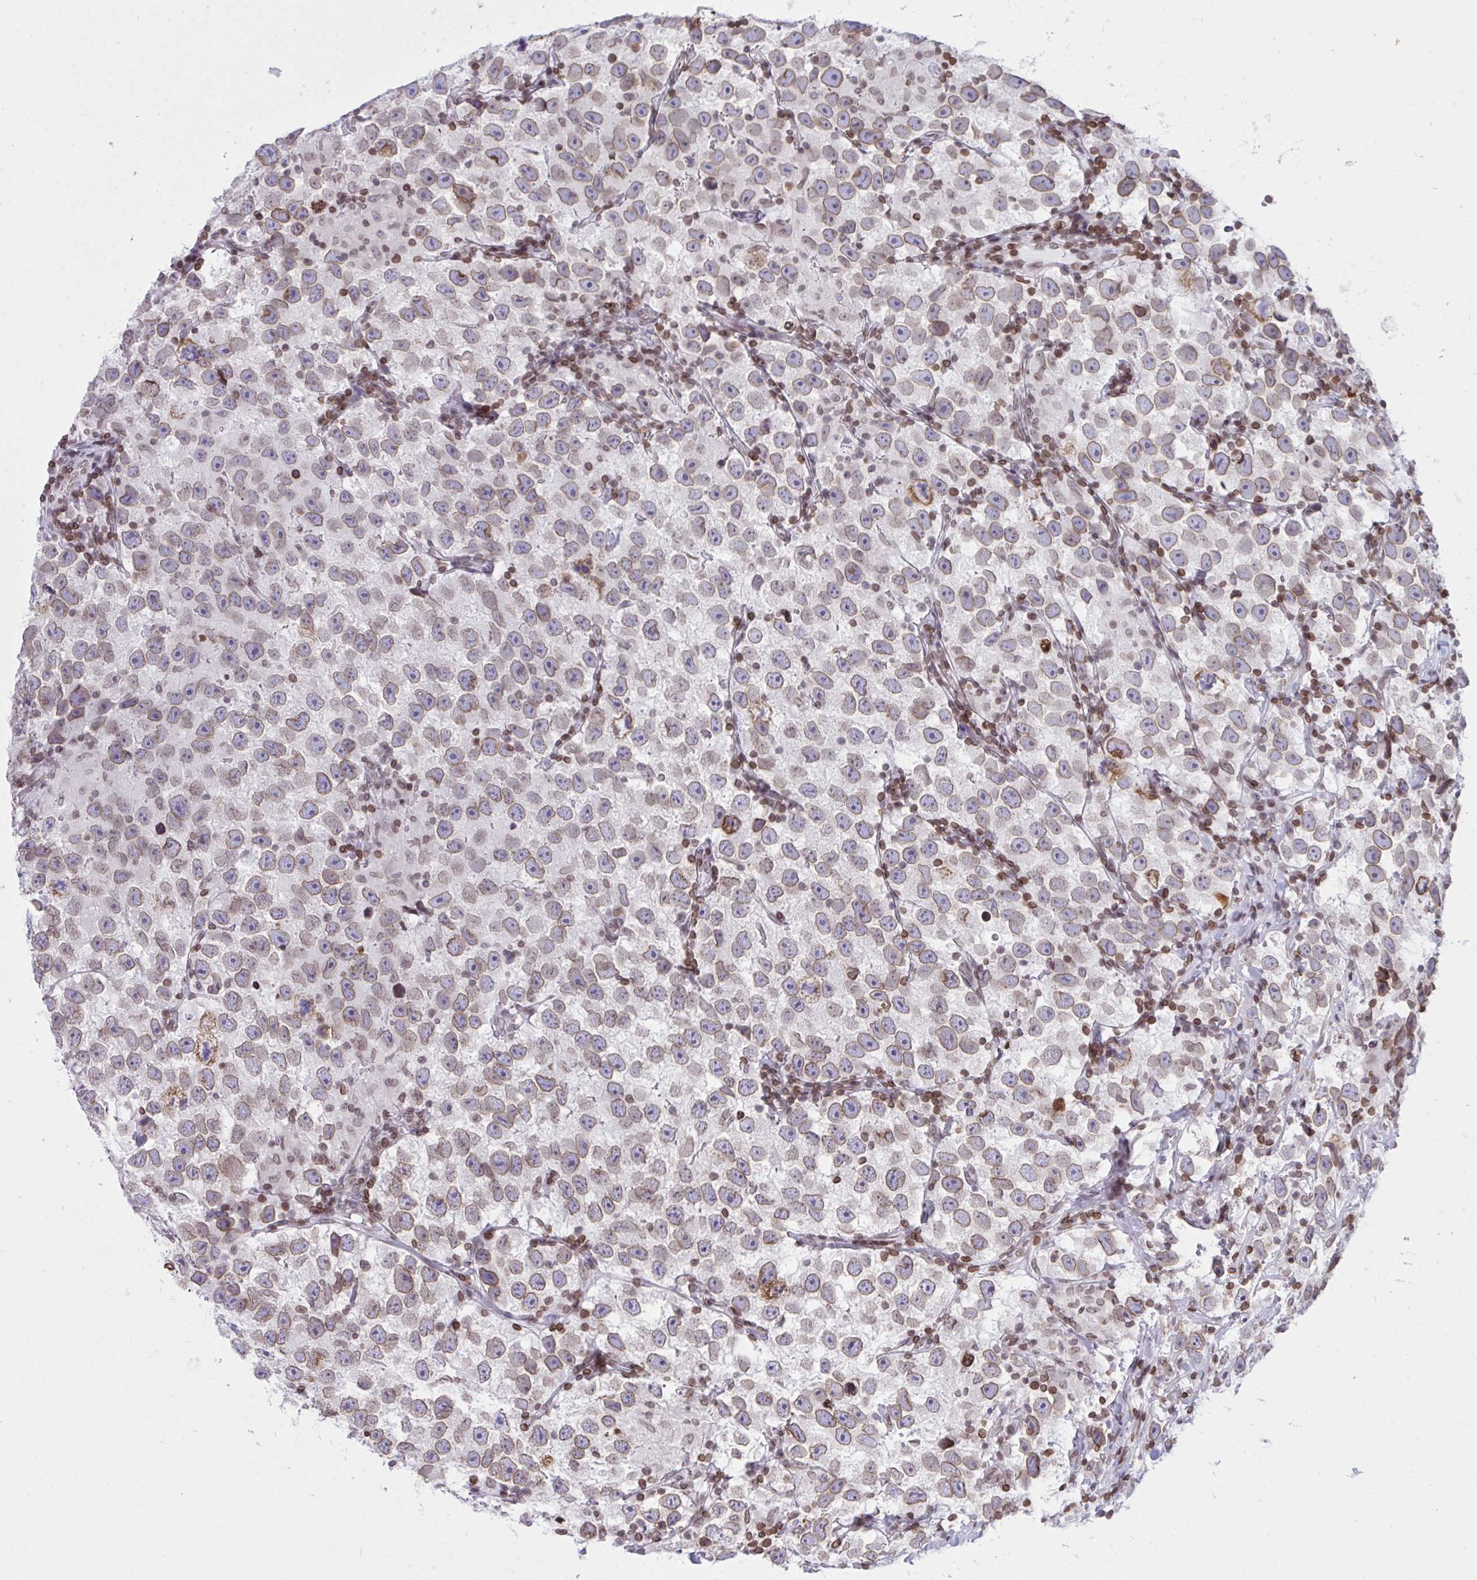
{"staining": {"intensity": "weak", "quantity": ">75%", "location": "cytoplasmic/membranous,nuclear"}, "tissue": "testis cancer", "cell_type": "Tumor cells", "image_type": "cancer", "snomed": [{"axis": "morphology", "description": "Seminoma, NOS"}, {"axis": "topography", "description": "Testis"}], "caption": "Human testis seminoma stained with a protein marker demonstrates weak staining in tumor cells.", "gene": "LMNB2", "patient": {"sex": "male", "age": 26}}